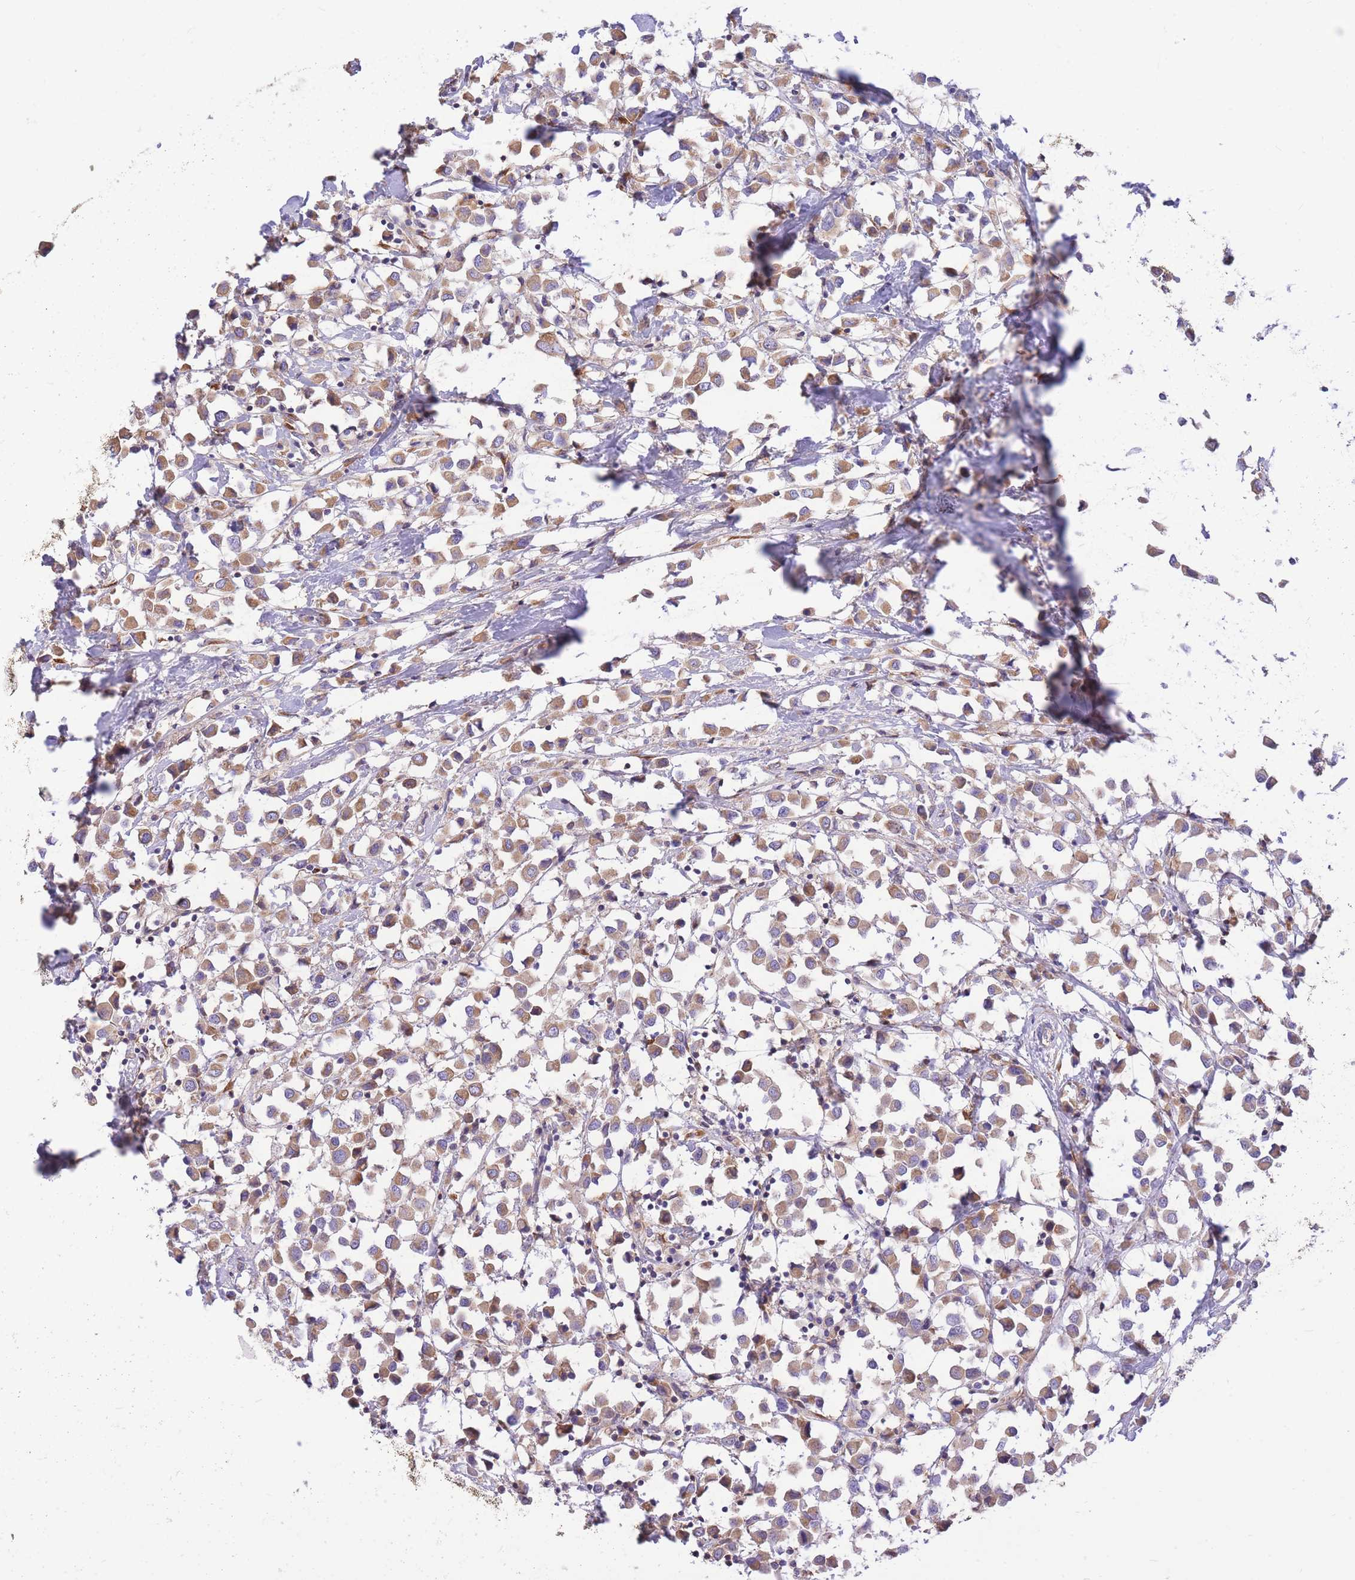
{"staining": {"intensity": "weak", "quantity": ">75%", "location": "cytoplasmic/membranous"}, "tissue": "breast cancer", "cell_type": "Tumor cells", "image_type": "cancer", "snomed": [{"axis": "morphology", "description": "Duct carcinoma"}, {"axis": "topography", "description": "Breast"}], "caption": "High-magnification brightfield microscopy of intraductal carcinoma (breast) stained with DAB (3,3'-diaminobenzidine) (brown) and counterstained with hematoxylin (blue). tumor cells exhibit weak cytoplasmic/membranous expression is identified in approximately>75% of cells.", "gene": "GBP7", "patient": {"sex": "female", "age": 61}}